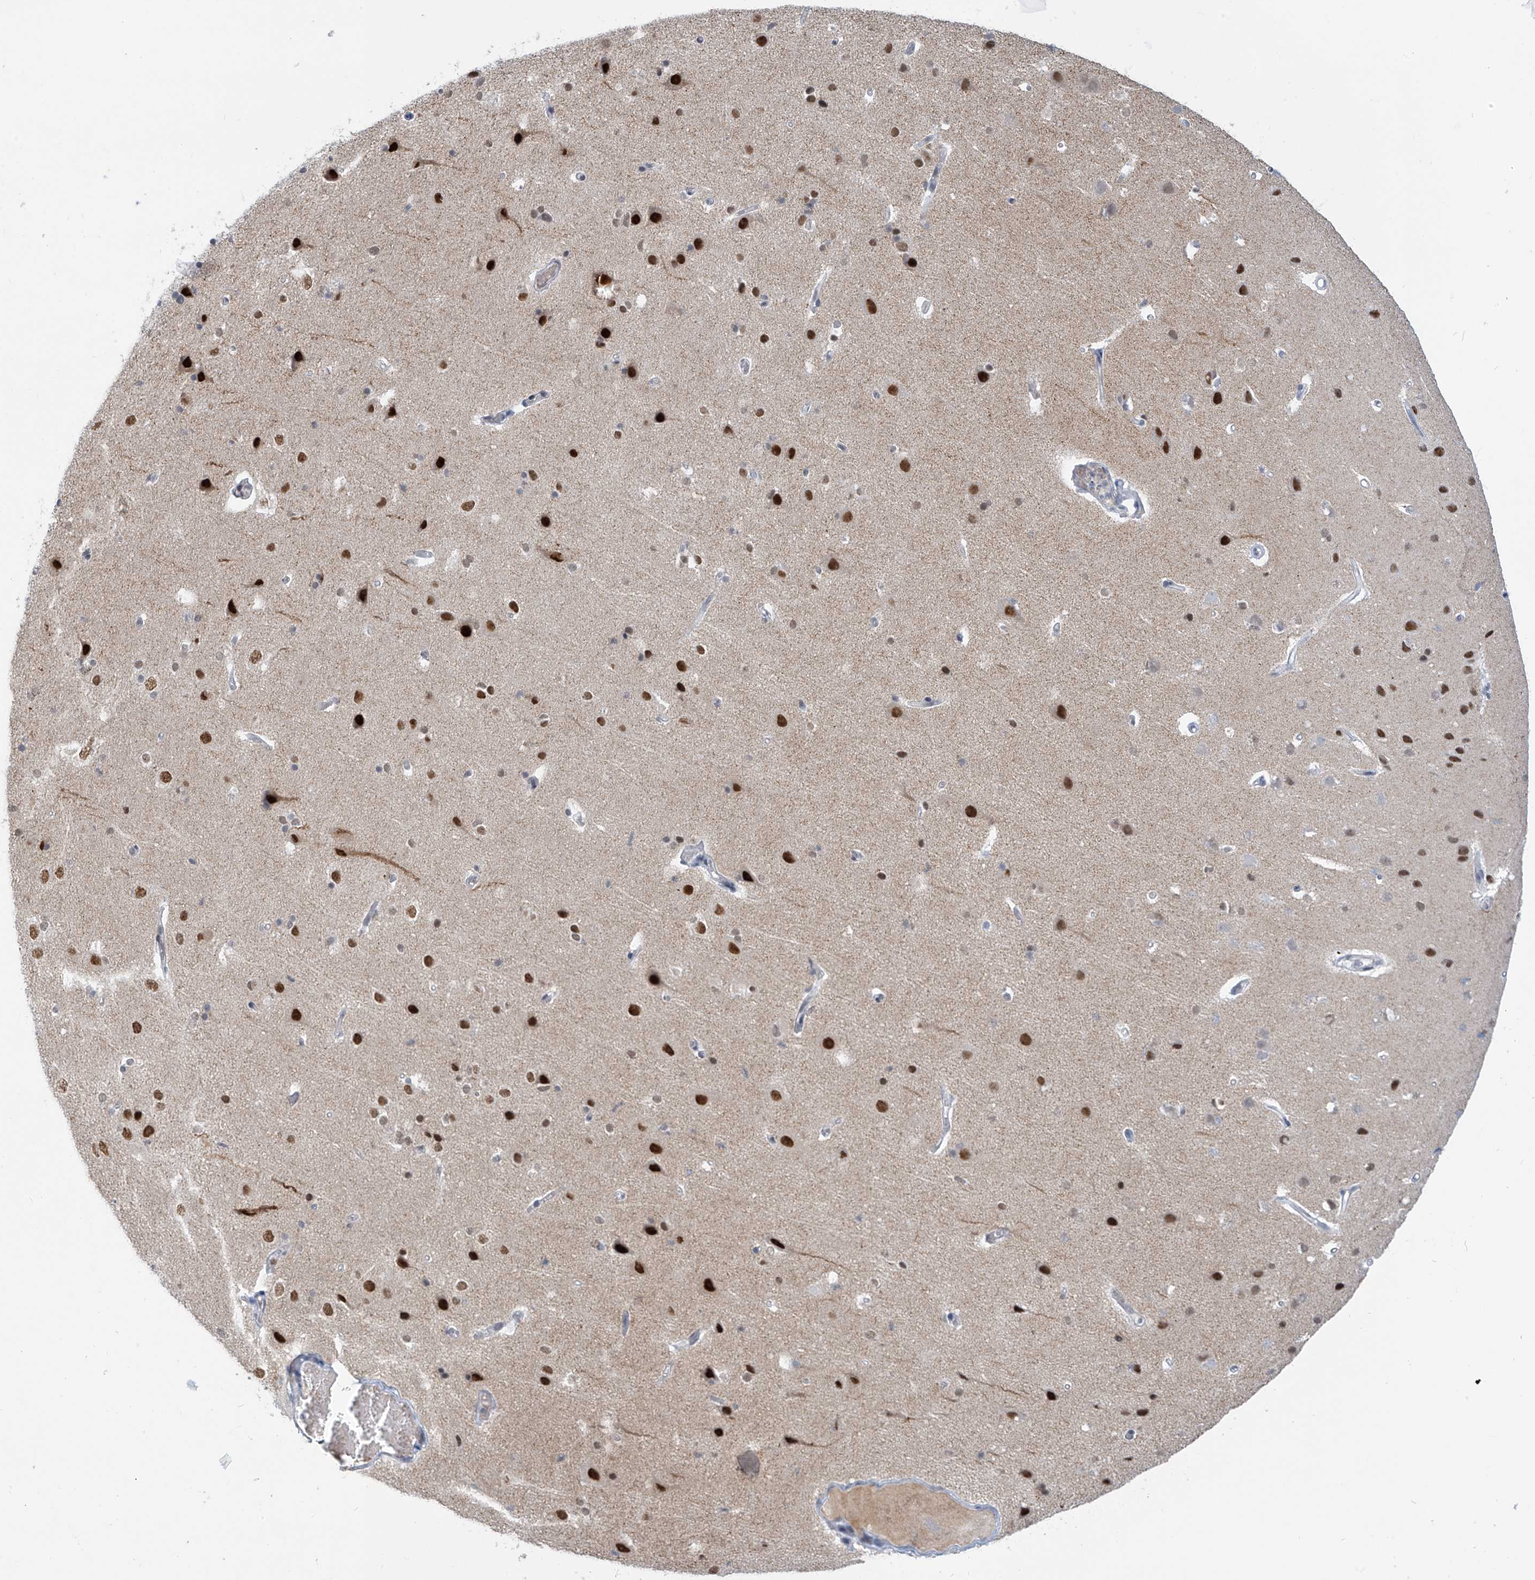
{"staining": {"intensity": "negative", "quantity": "none", "location": "none"}, "tissue": "cerebral cortex", "cell_type": "Endothelial cells", "image_type": "normal", "snomed": [{"axis": "morphology", "description": "Normal tissue, NOS"}, {"axis": "topography", "description": "Cerebral cortex"}], "caption": "This is an immunohistochemistry photomicrograph of benign human cerebral cortex. There is no expression in endothelial cells.", "gene": "MCM9", "patient": {"sex": "male", "age": 34}}